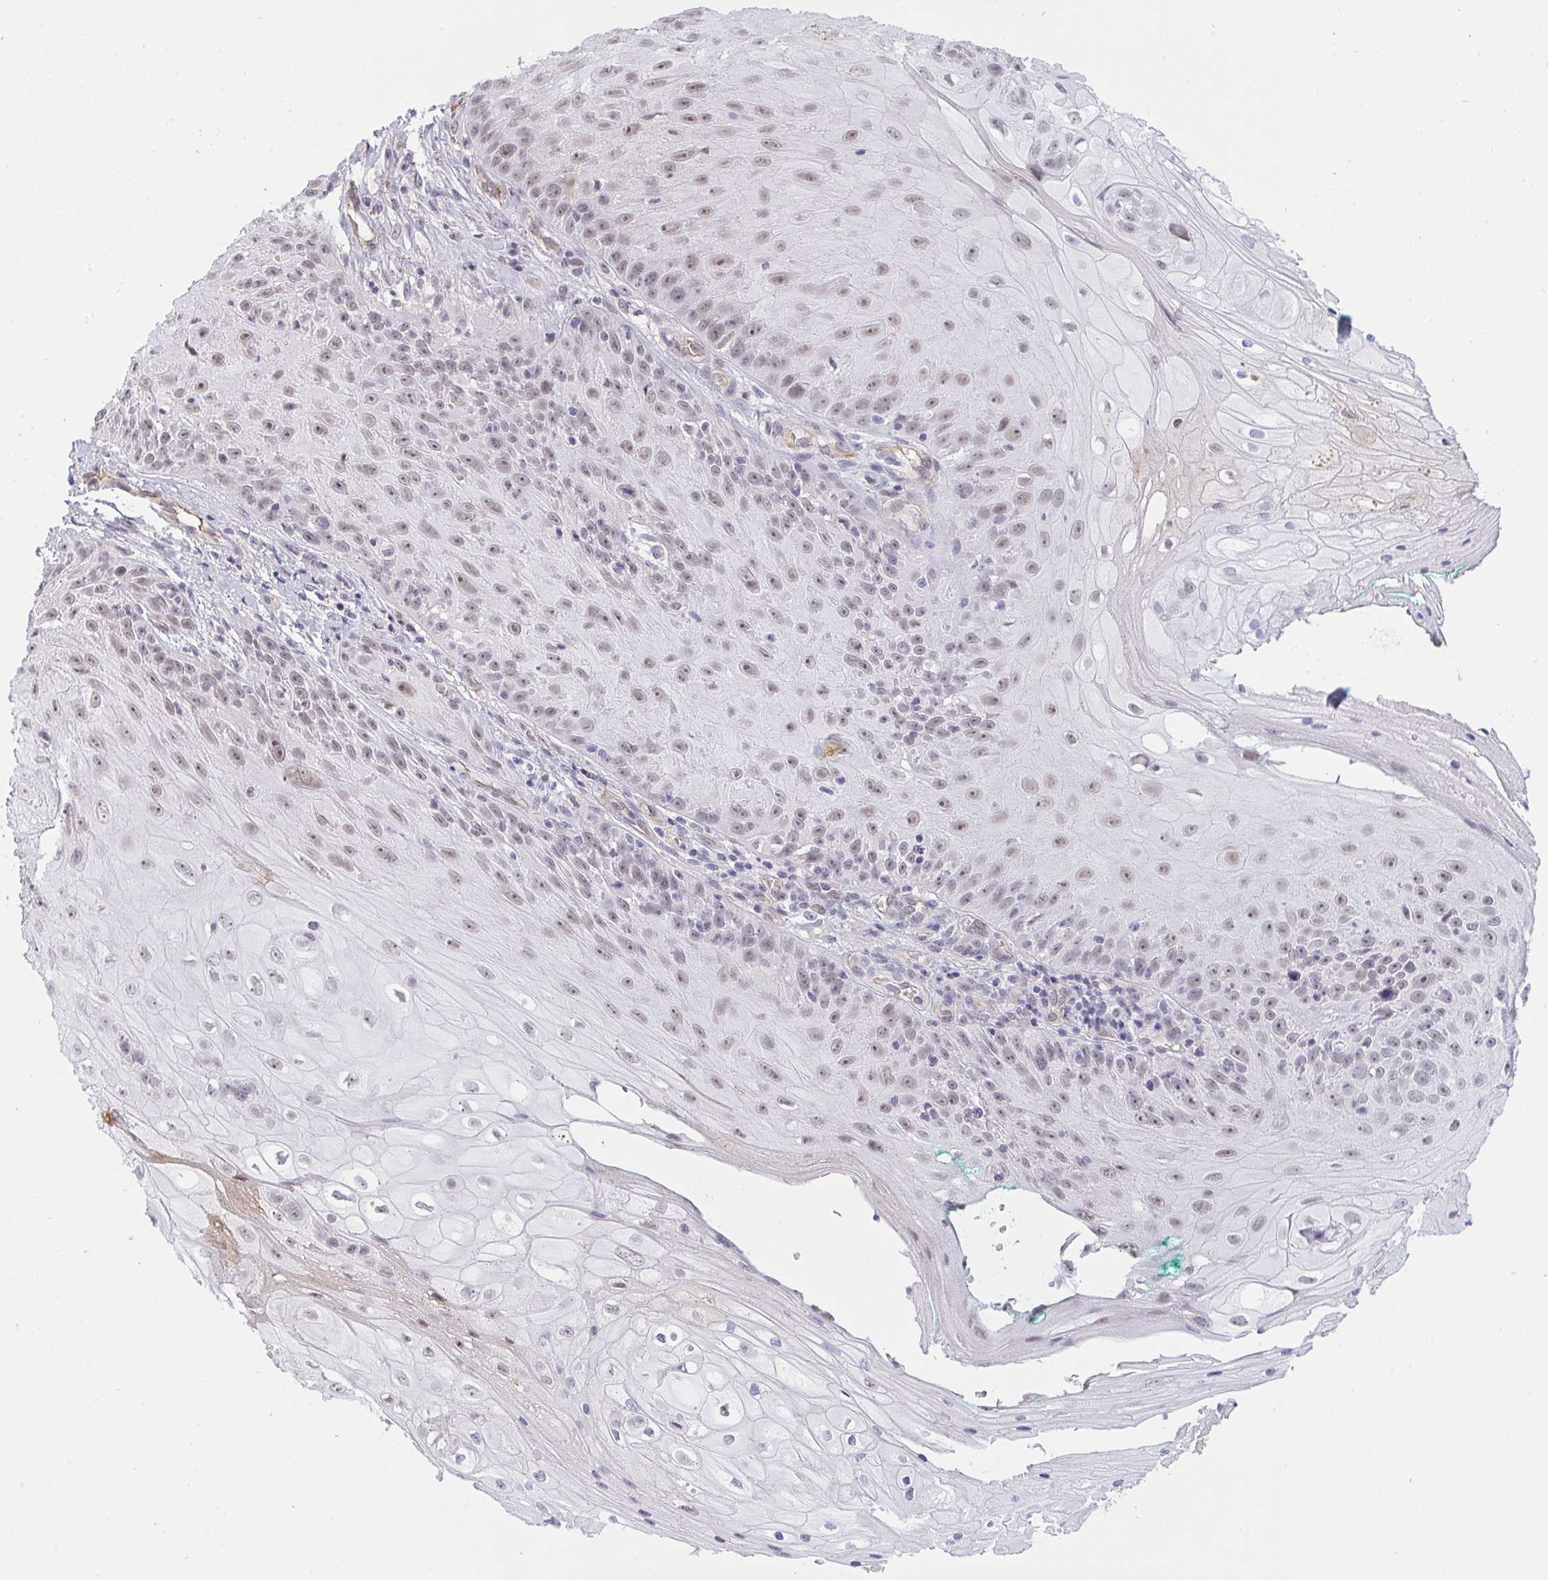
{"staining": {"intensity": "weak", "quantity": ">75%", "location": "nuclear"}, "tissue": "skin cancer", "cell_type": "Tumor cells", "image_type": "cancer", "snomed": [{"axis": "morphology", "description": "Squamous cell carcinoma, NOS"}, {"axis": "topography", "description": "Skin"}, {"axis": "topography", "description": "Vulva"}], "caption": "Approximately >75% of tumor cells in human skin cancer (squamous cell carcinoma) demonstrate weak nuclear protein positivity as visualized by brown immunohistochemical staining.", "gene": "DSCAML1", "patient": {"sex": "female", "age": 76}}